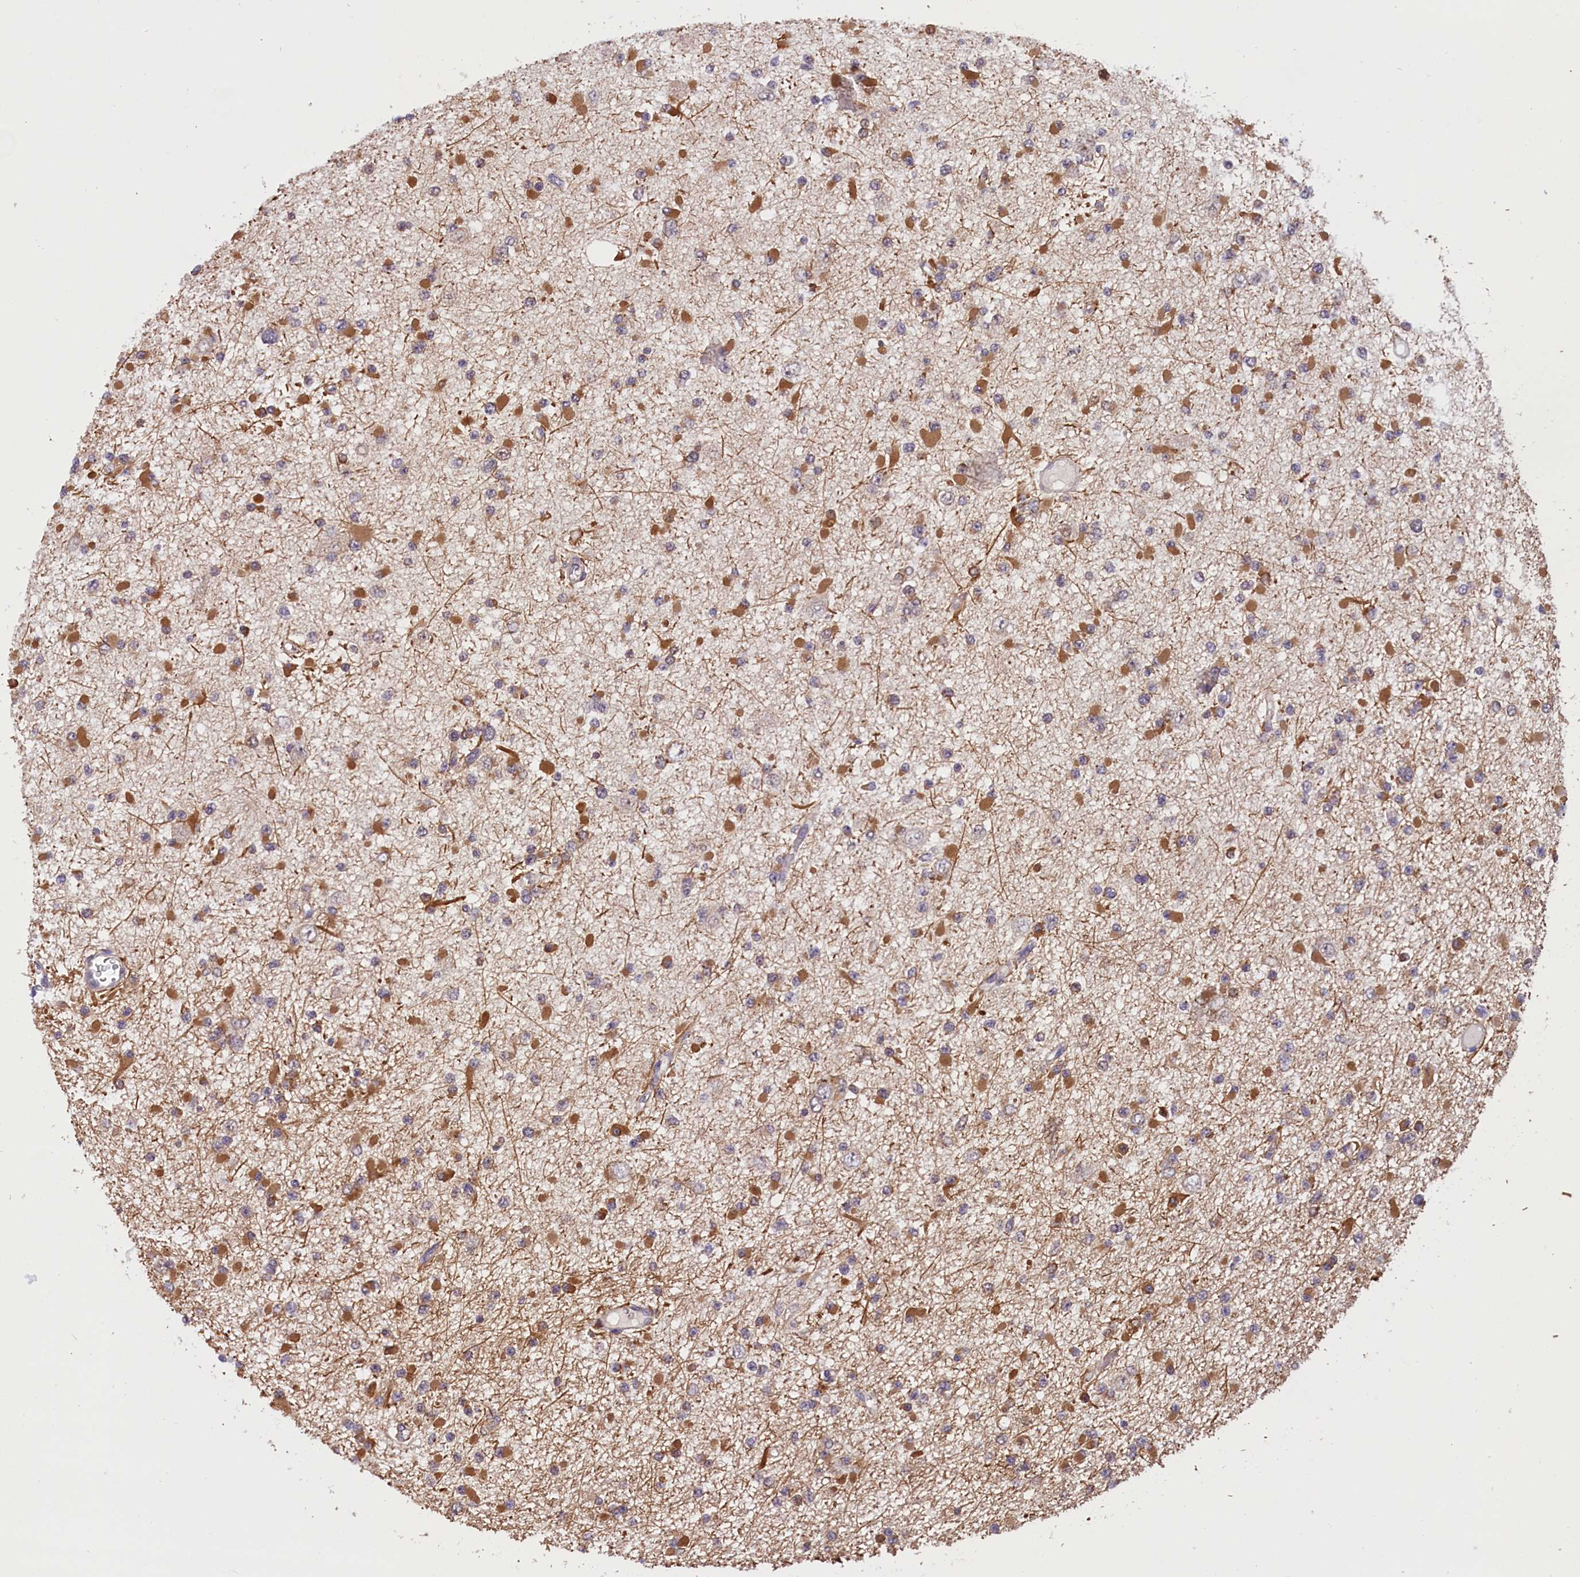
{"staining": {"intensity": "negative", "quantity": "none", "location": "none"}, "tissue": "glioma", "cell_type": "Tumor cells", "image_type": "cancer", "snomed": [{"axis": "morphology", "description": "Glioma, malignant, Low grade"}, {"axis": "topography", "description": "Brain"}], "caption": "Malignant glioma (low-grade) was stained to show a protein in brown. There is no significant expression in tumor cells.", "gene": "TBCB", "patient": {"sex": "female", "age": 22}}